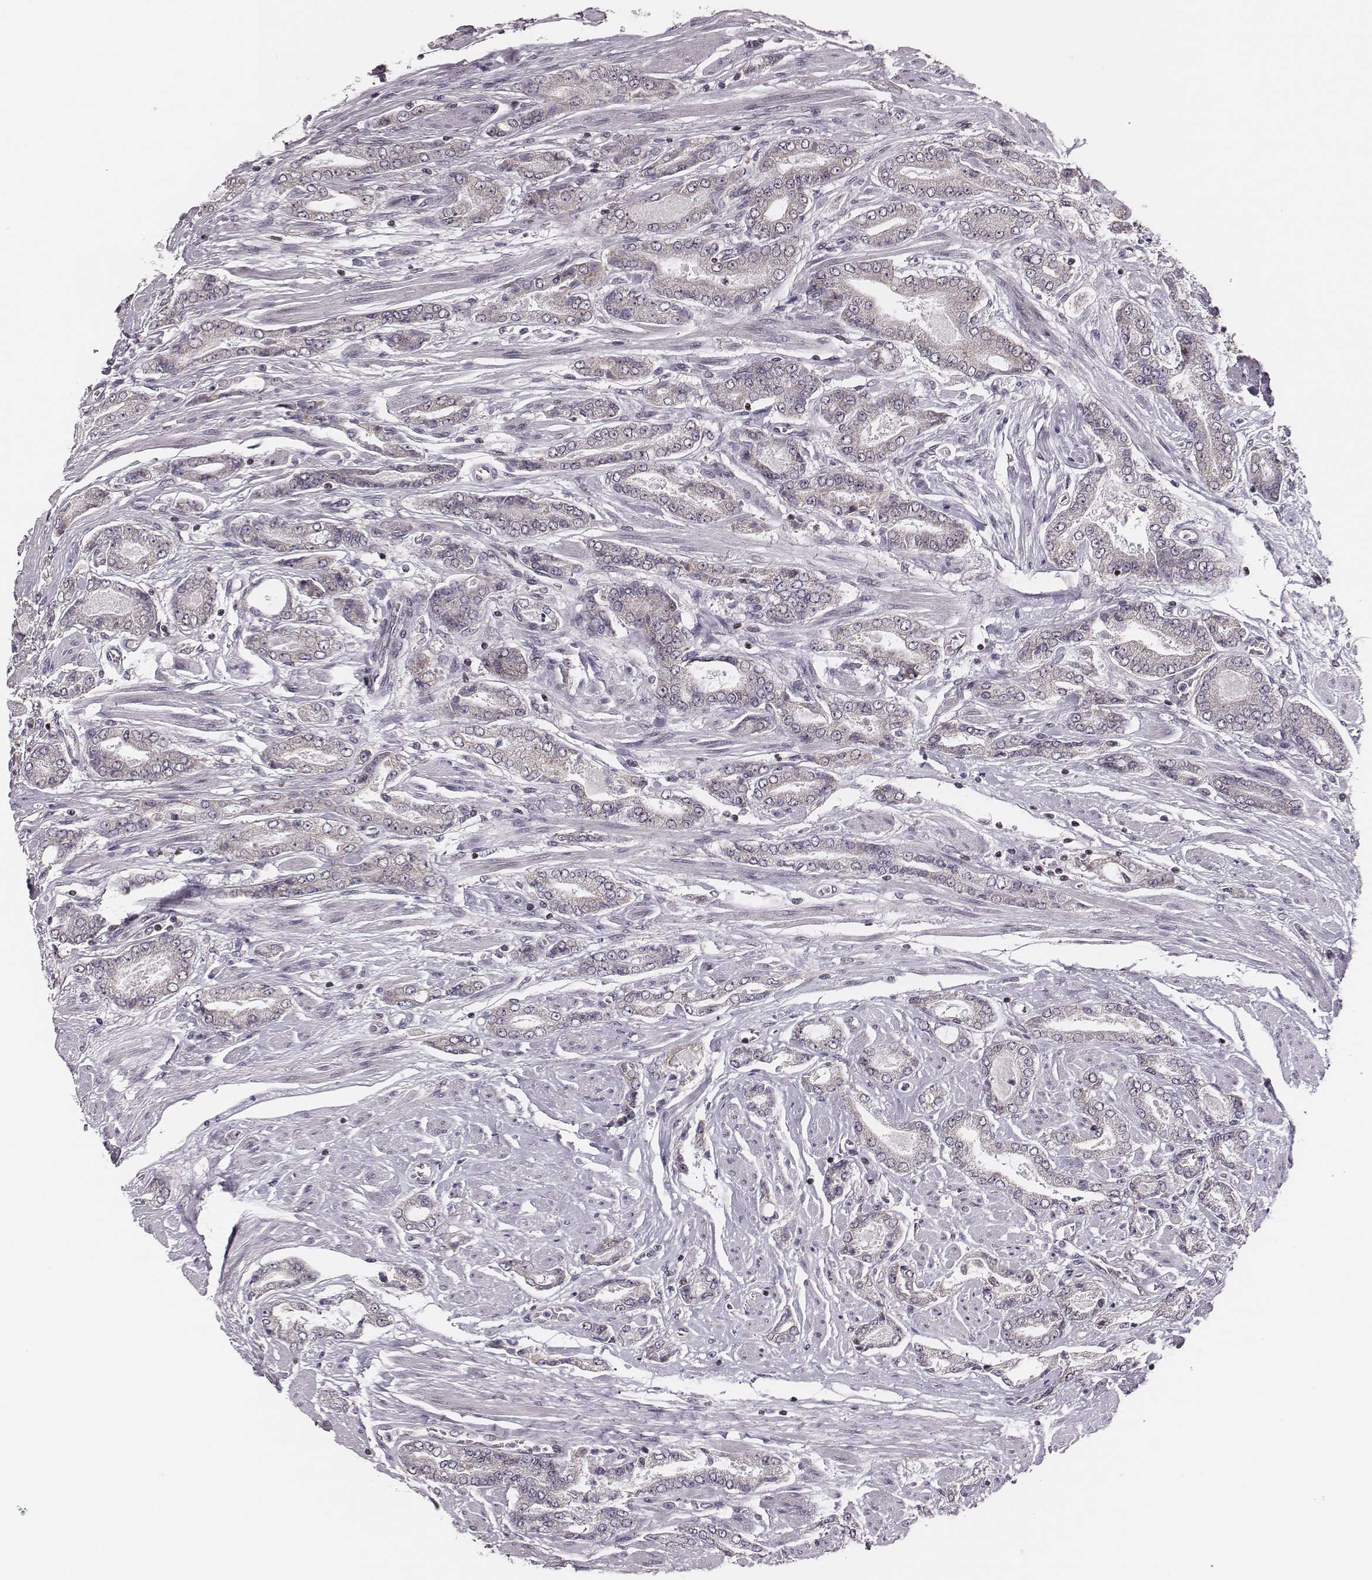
{"staining": {"intensity": "negative", "quantity": "none", "location": "none"}, "tissue": "prostate cancer", "cell_type": "Tumor cells", "image_type": "cancer", "snomed": [{"axis": "morphology", "description": "Adenocarcinoma, NOS"}, {"axis": "topography", "description": "Prostate"}], "caption": "This is an IHC photomicrograph of human prostate cancer. There is no staining in tumor cells.", "gene": "WDR59", "patient": {"sex": "male", "age": 64}}